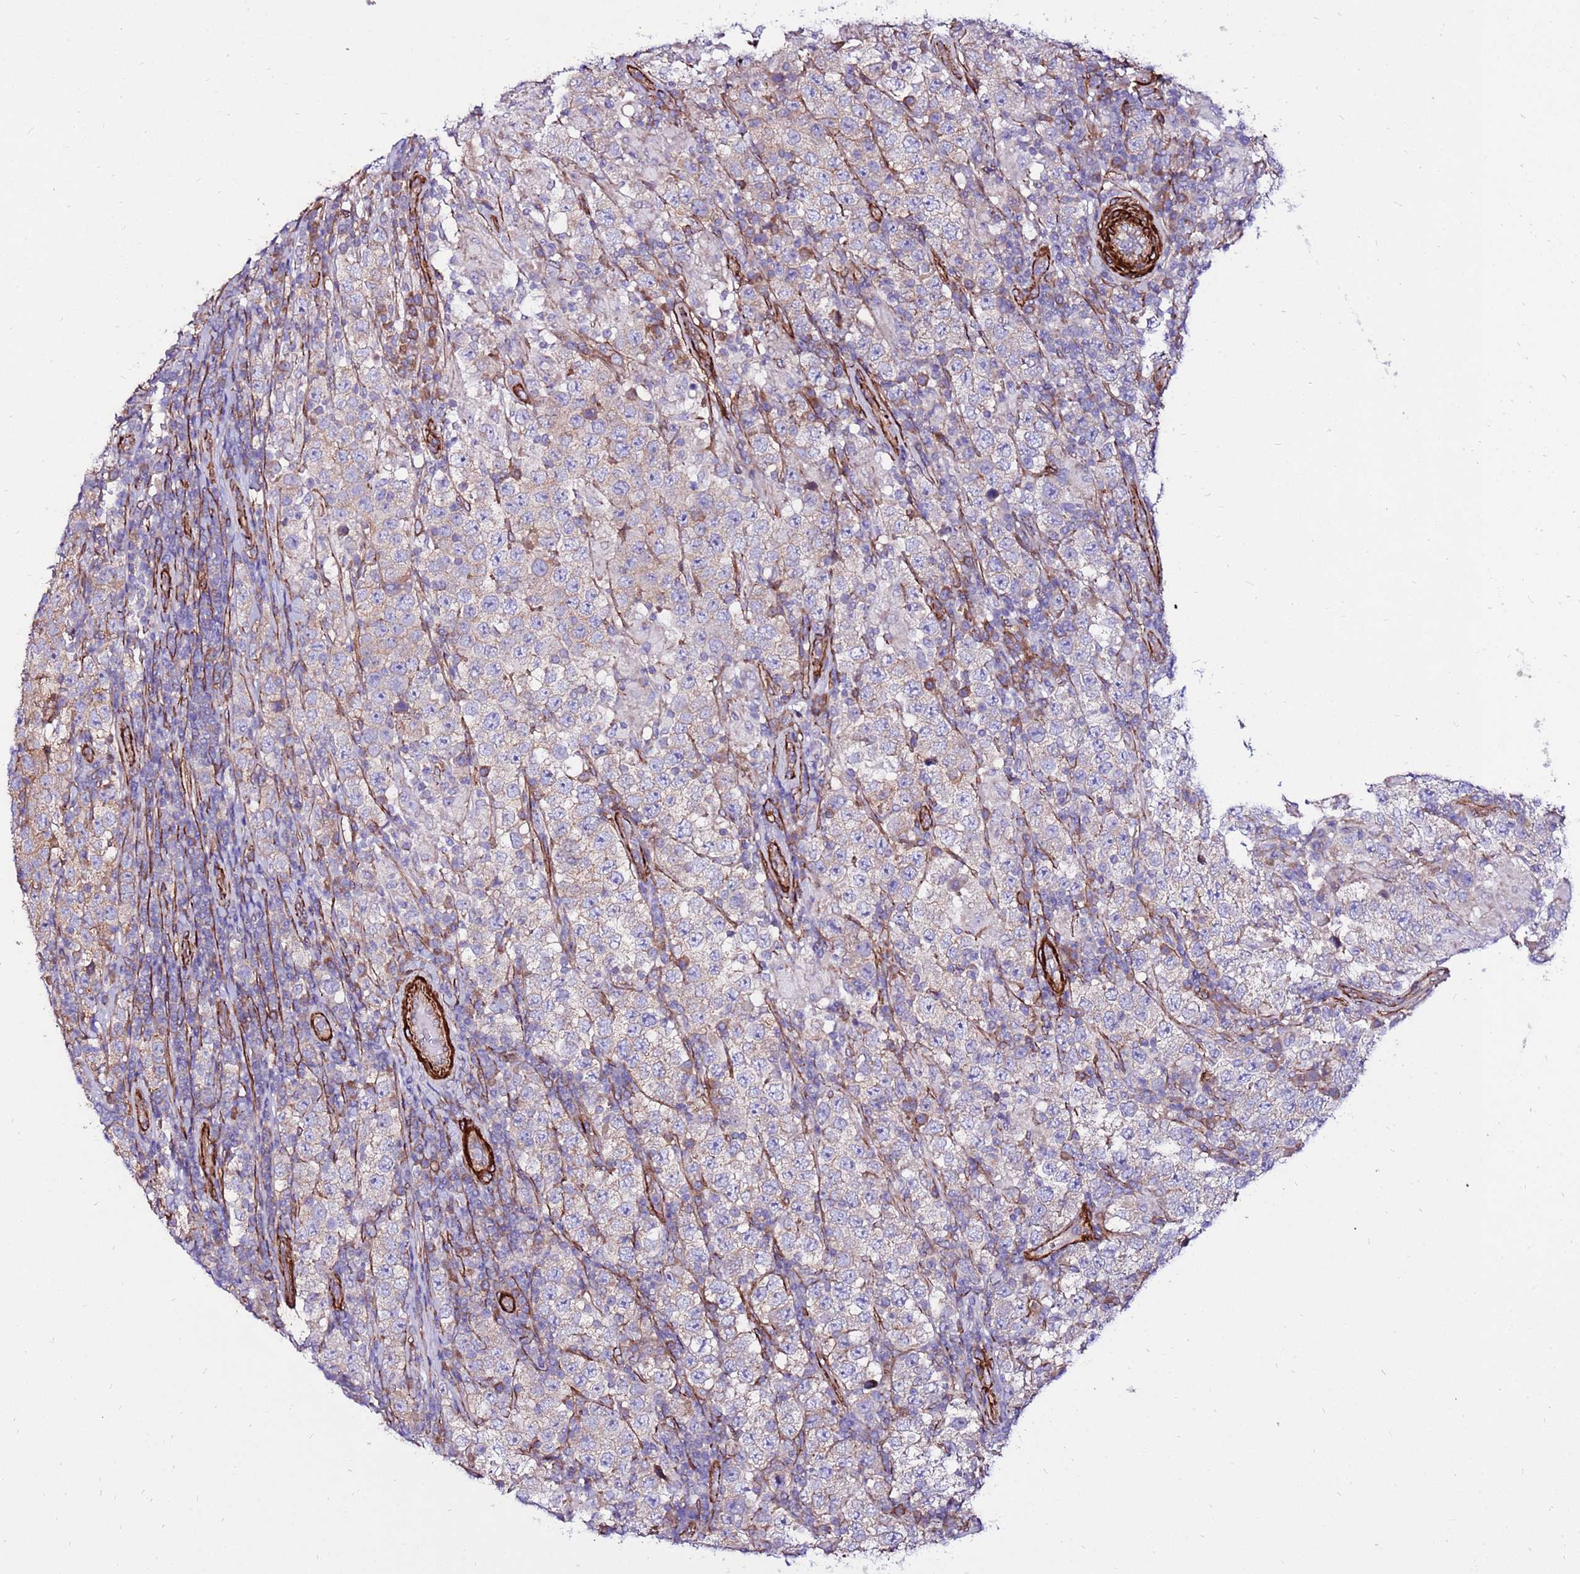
{"staining": {"intensity": "weak", "quantity": "<25%", "location": "cytoplasmic/membranous"}, "tissue": "testis cancer", "cell_type": "Tumor cells", "image_type": "cancer", "snomed": [{"axis": "morphology", "description": "Normal tissue, NOS"}, {"axis": "morphology", "description": "Urothelial carcinoma, High grade"}, {"axis": "morphology", "description": "Seminoma, NOS"}, {"axis": "morphology", "description": "Carcinoma, Embryonal, NOS"}, {"axis": "topography", "description": "Urinary bladder"}, {"axis": "topography", "description": "Testis"}], "caption": "Protein analysis of testis high-grade urothelial carcinoma demonstrates no significant expression in tumor cells.", "gene": "EI24", "patient": {"sex": "male", "age": 41}}